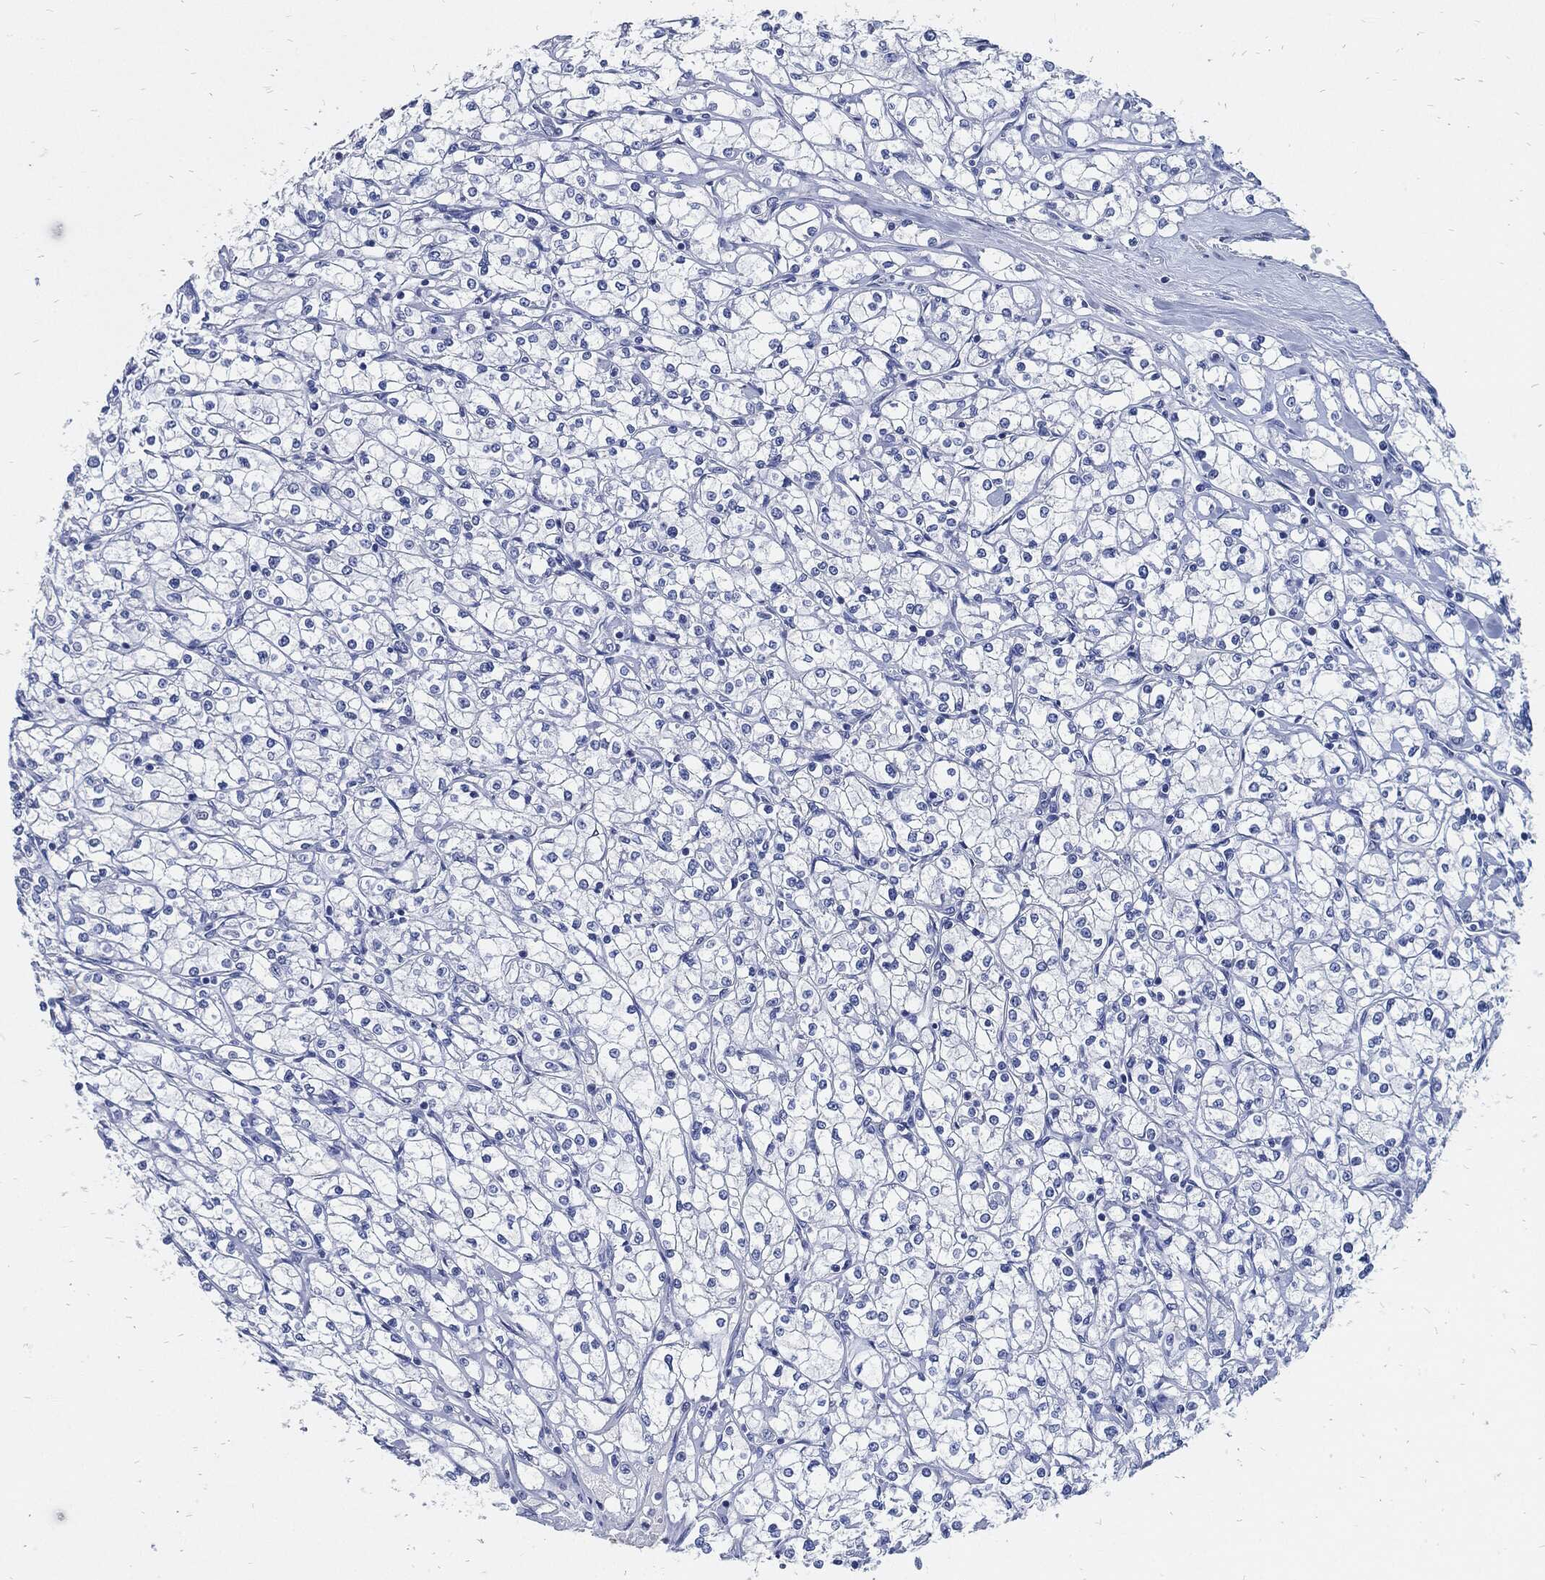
{"staining": {"intensity": "negative", "quantity": "none", "location": "none"}, "tissue": "renal cancer", "cell_type": "Tumor cells", "image_type": "cancer", "snomed": [{"axis": "morphology", "description": "Adenocarcinoma, NOS"}, {"axis": "topography", "description": "Kidney"}], "caption": "This is an IHC histopathology image of human renal adenocarcinoma. There is no expression in tumor cells.", "gene": "FABP4", "patient": {"sex": "male", "age": 67}}